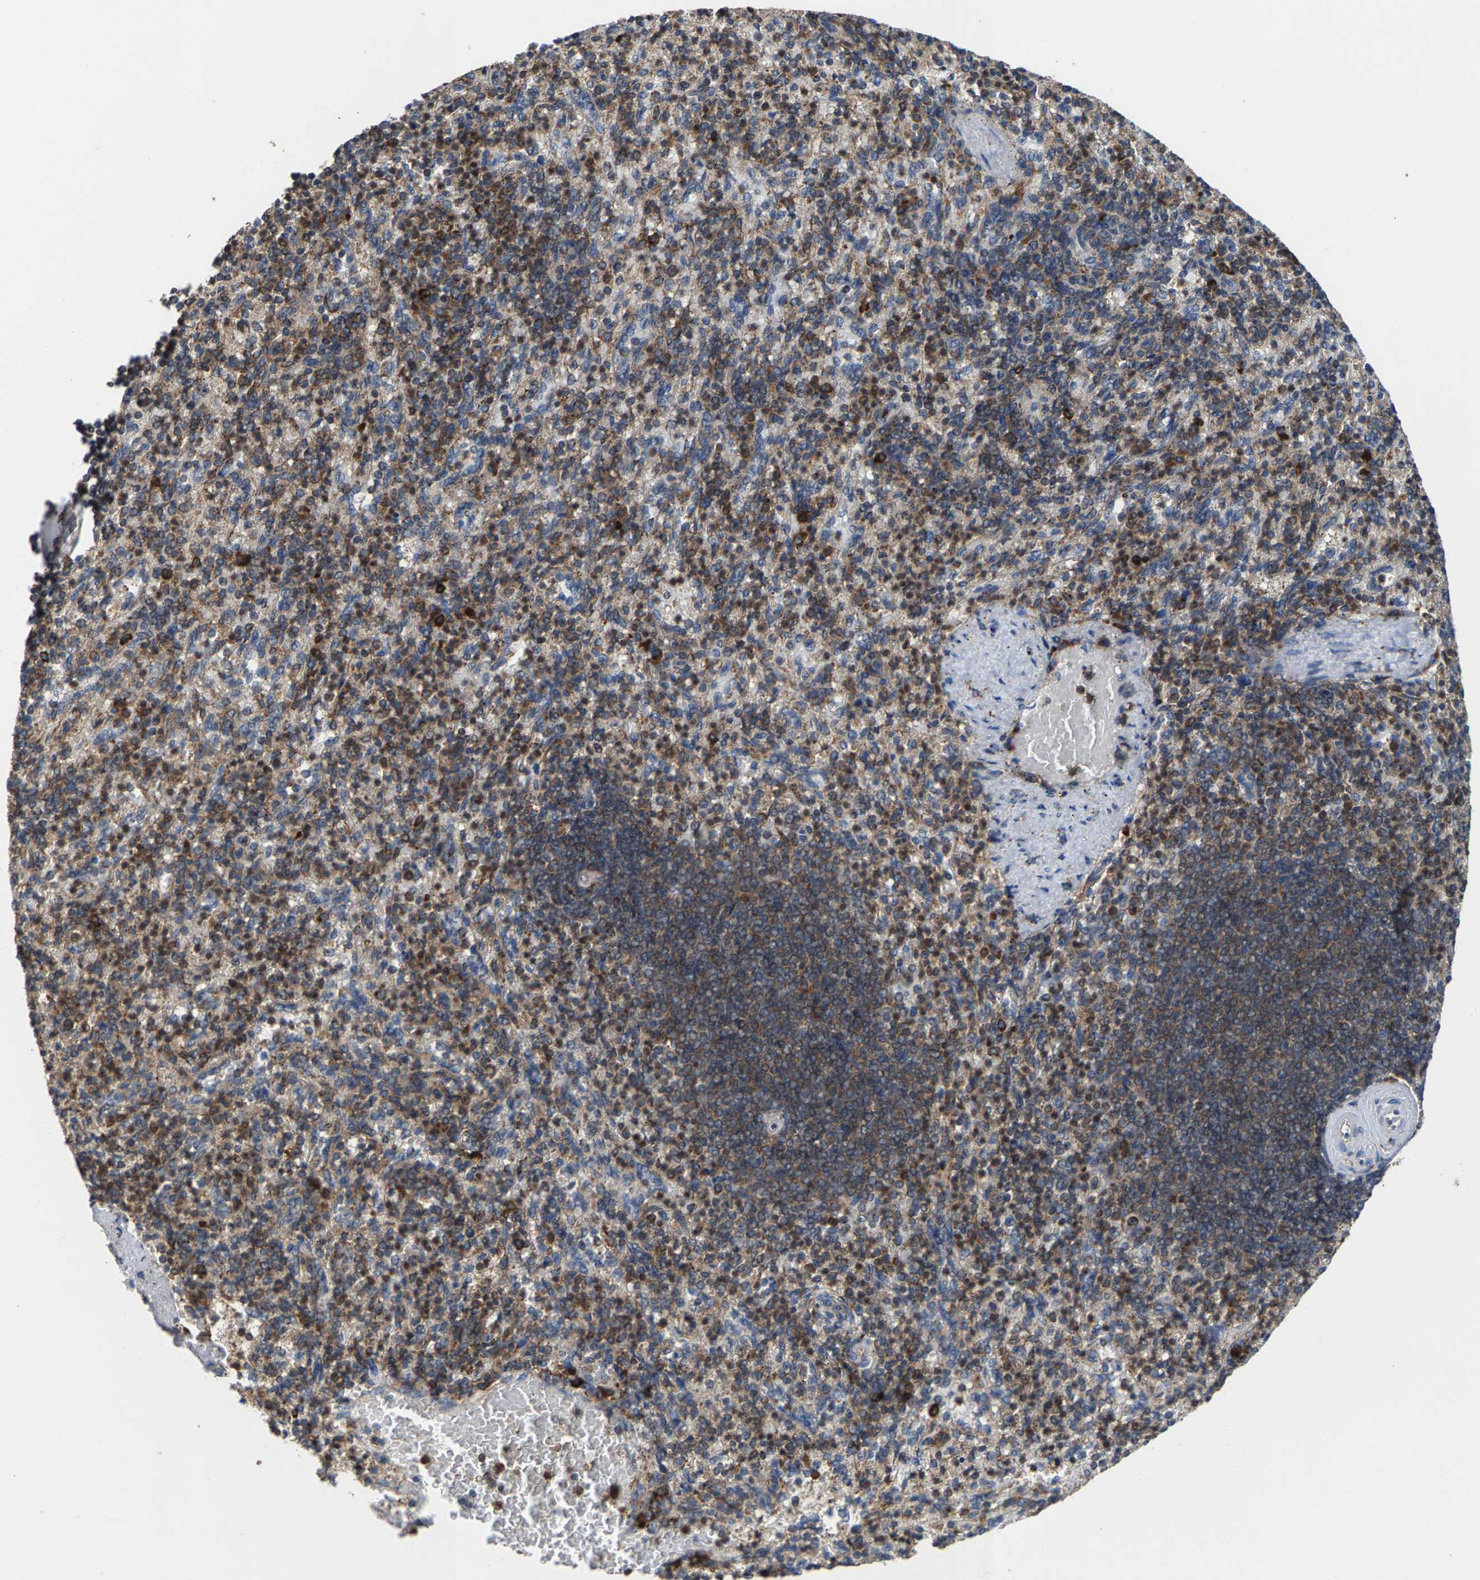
{"staining": {"intensity": "strong", "quantity": ">75%", "location": "cytoplasmic/membranous"}, "tissue": "spleen", "cell_type": "Cells in red pulp", "image_type": "normal", "snomed": [{"axis": "morphology", "description": "Normal tissue, NOS"}, {"axis": "topography", "description": "Spleen"}], "caption": "High-power microscopy captured an immunohistochemistry micrograph of benign spleen, revealing strong cytoplasmic/membranous expression in about >75% of cells in red pulp. (IHC, brightfield microscopy, high magnification).", "gene": "FGD3", "patient": {"sex": "female", "age": 74}}